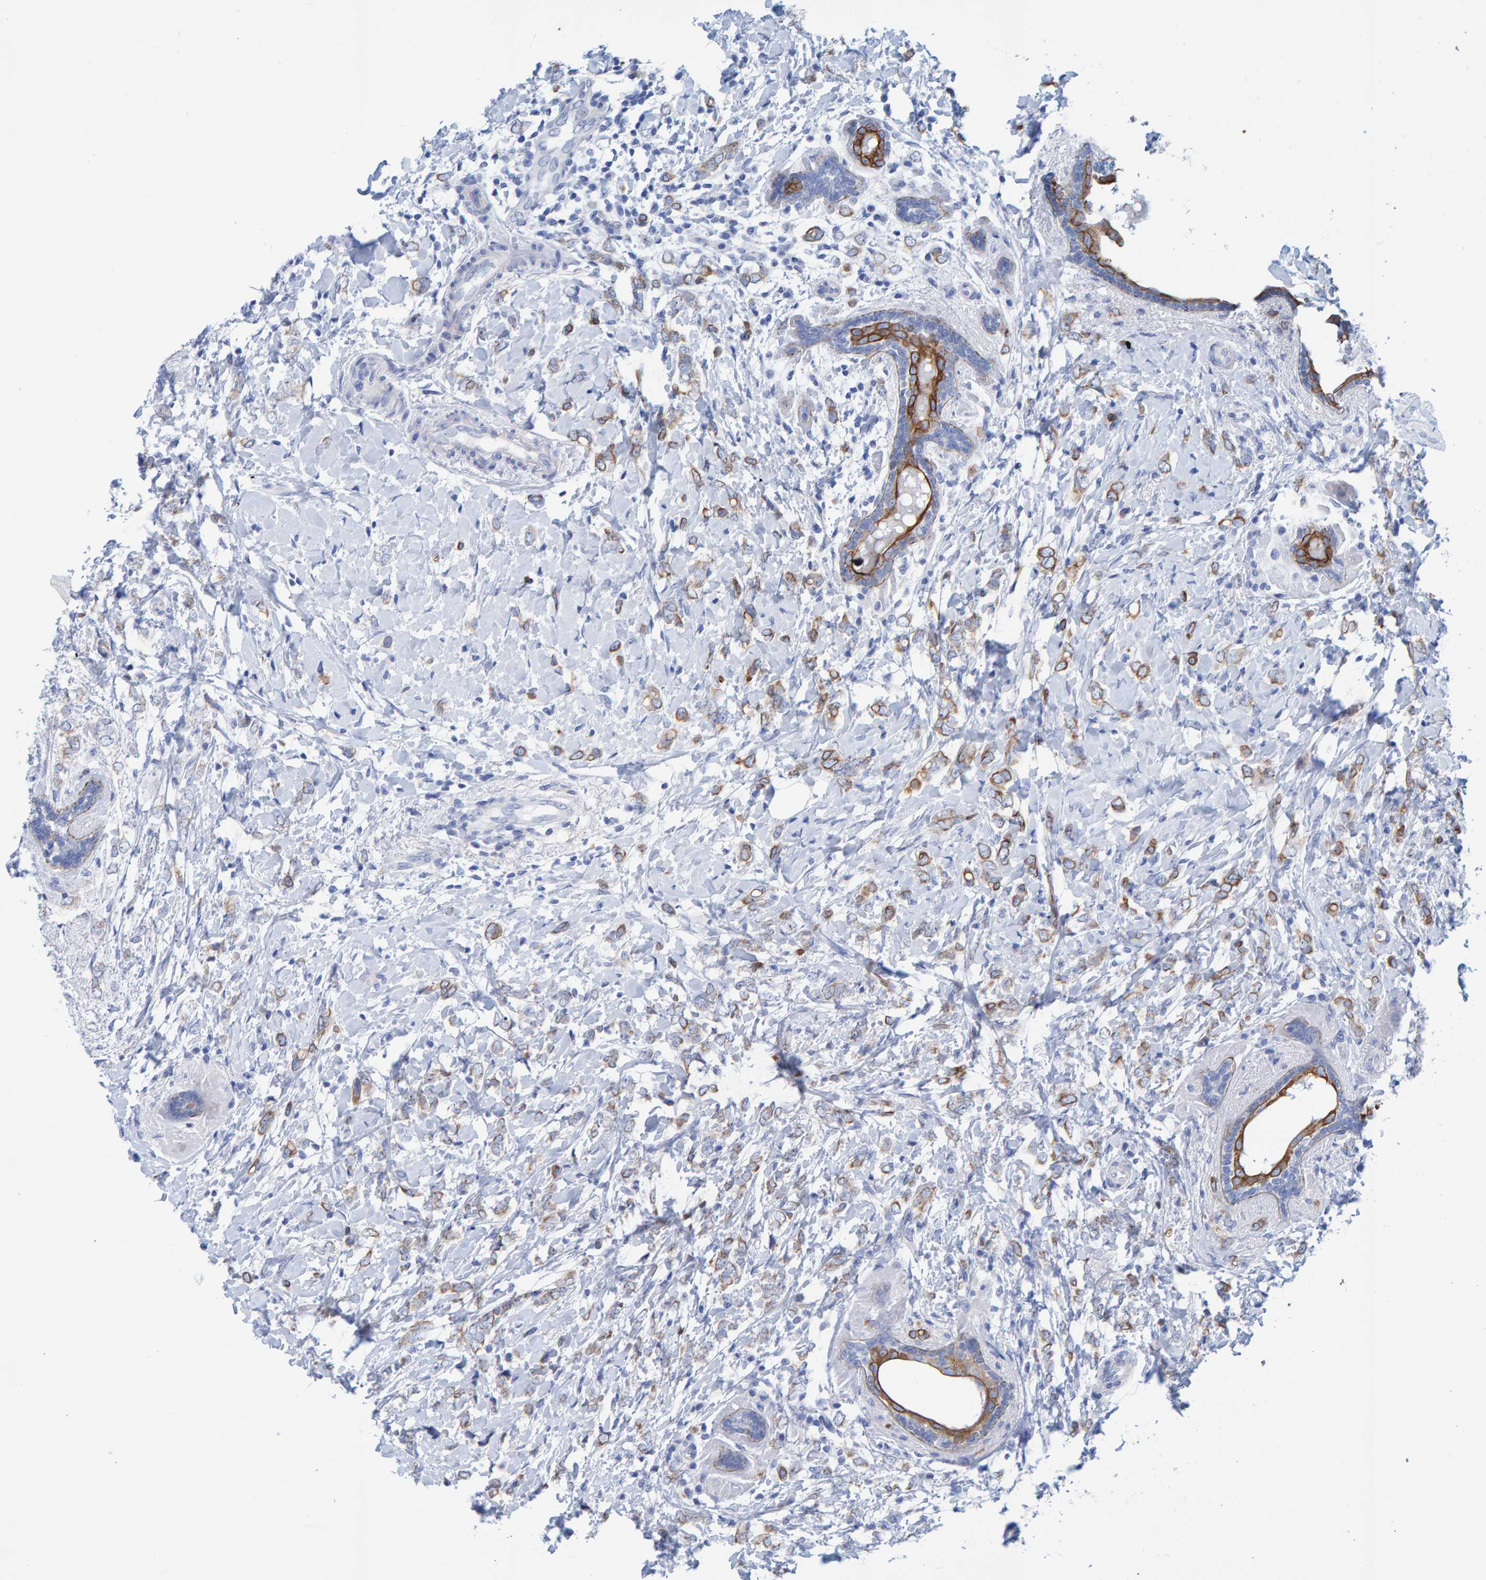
{"staining": {"intensity": "moderate", "quantity": ">75%", "location": "cytoplasmic/membranous"}, "tissue": "breast cancer", "cell_type": "Tumor cells", "image_type": "cancer", "snomed": [{"axis": "morphology", "description": "Normal tissue, NOS"}, {"axis": "morphology", "description": "Lobular carcinoma"}, {"axis": "topography", "description": "Breast"}], "caption": "A brown stain shows moderate cytoplasmic/membranous positivity of a protein in breast lobular carcinoma tumor cells. Using DAB (brown) and hematoxylin (blue) stains, captured at high magnification using brightfield microscopy.", "gene": "JAKMIP3", "patient": {"sex": "female", "age": 47}}